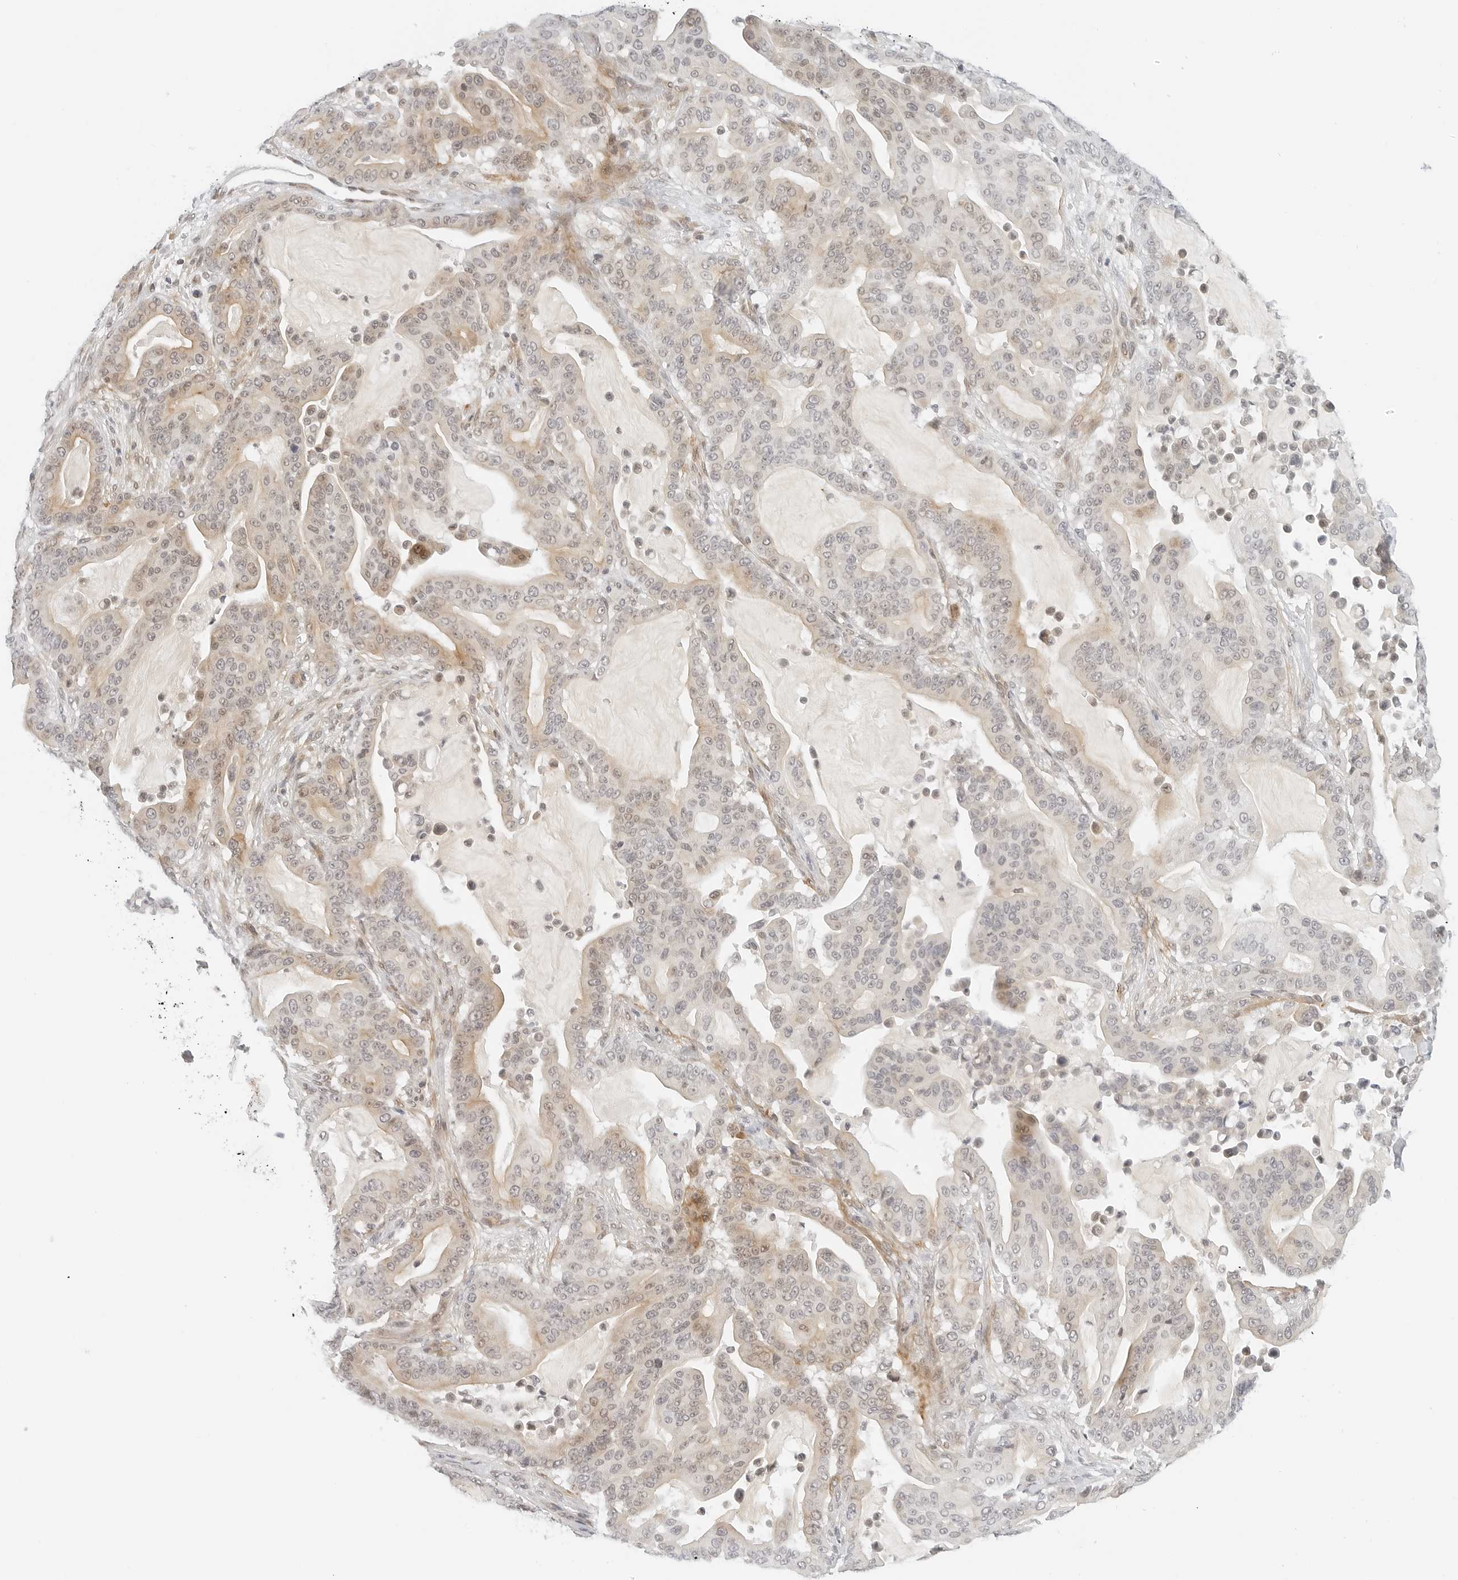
{"staining": {"intensity": "weak", "quantity": "25%-75%", "location": "cytoplasmic/membranous,nuclear"}, "tissue": "pancreatic cancer", "cell_type": "Tumor cells", "image_type": "cancer", "snomed": [{"axis": "morphology", "description": "Adenocarcinoma, NOS"}, {"axis": "topography", "description": "Pancreas"}], "caption": "A low amount of weak cytoplasmic/membranous and nuclear expression is seen in approximately 25%-75% of tumor cells in pancreatic cancer (adenocarcinoma) tissue.", "gene": "NEO1", "patient": {"sex": "male", "age": 63}}